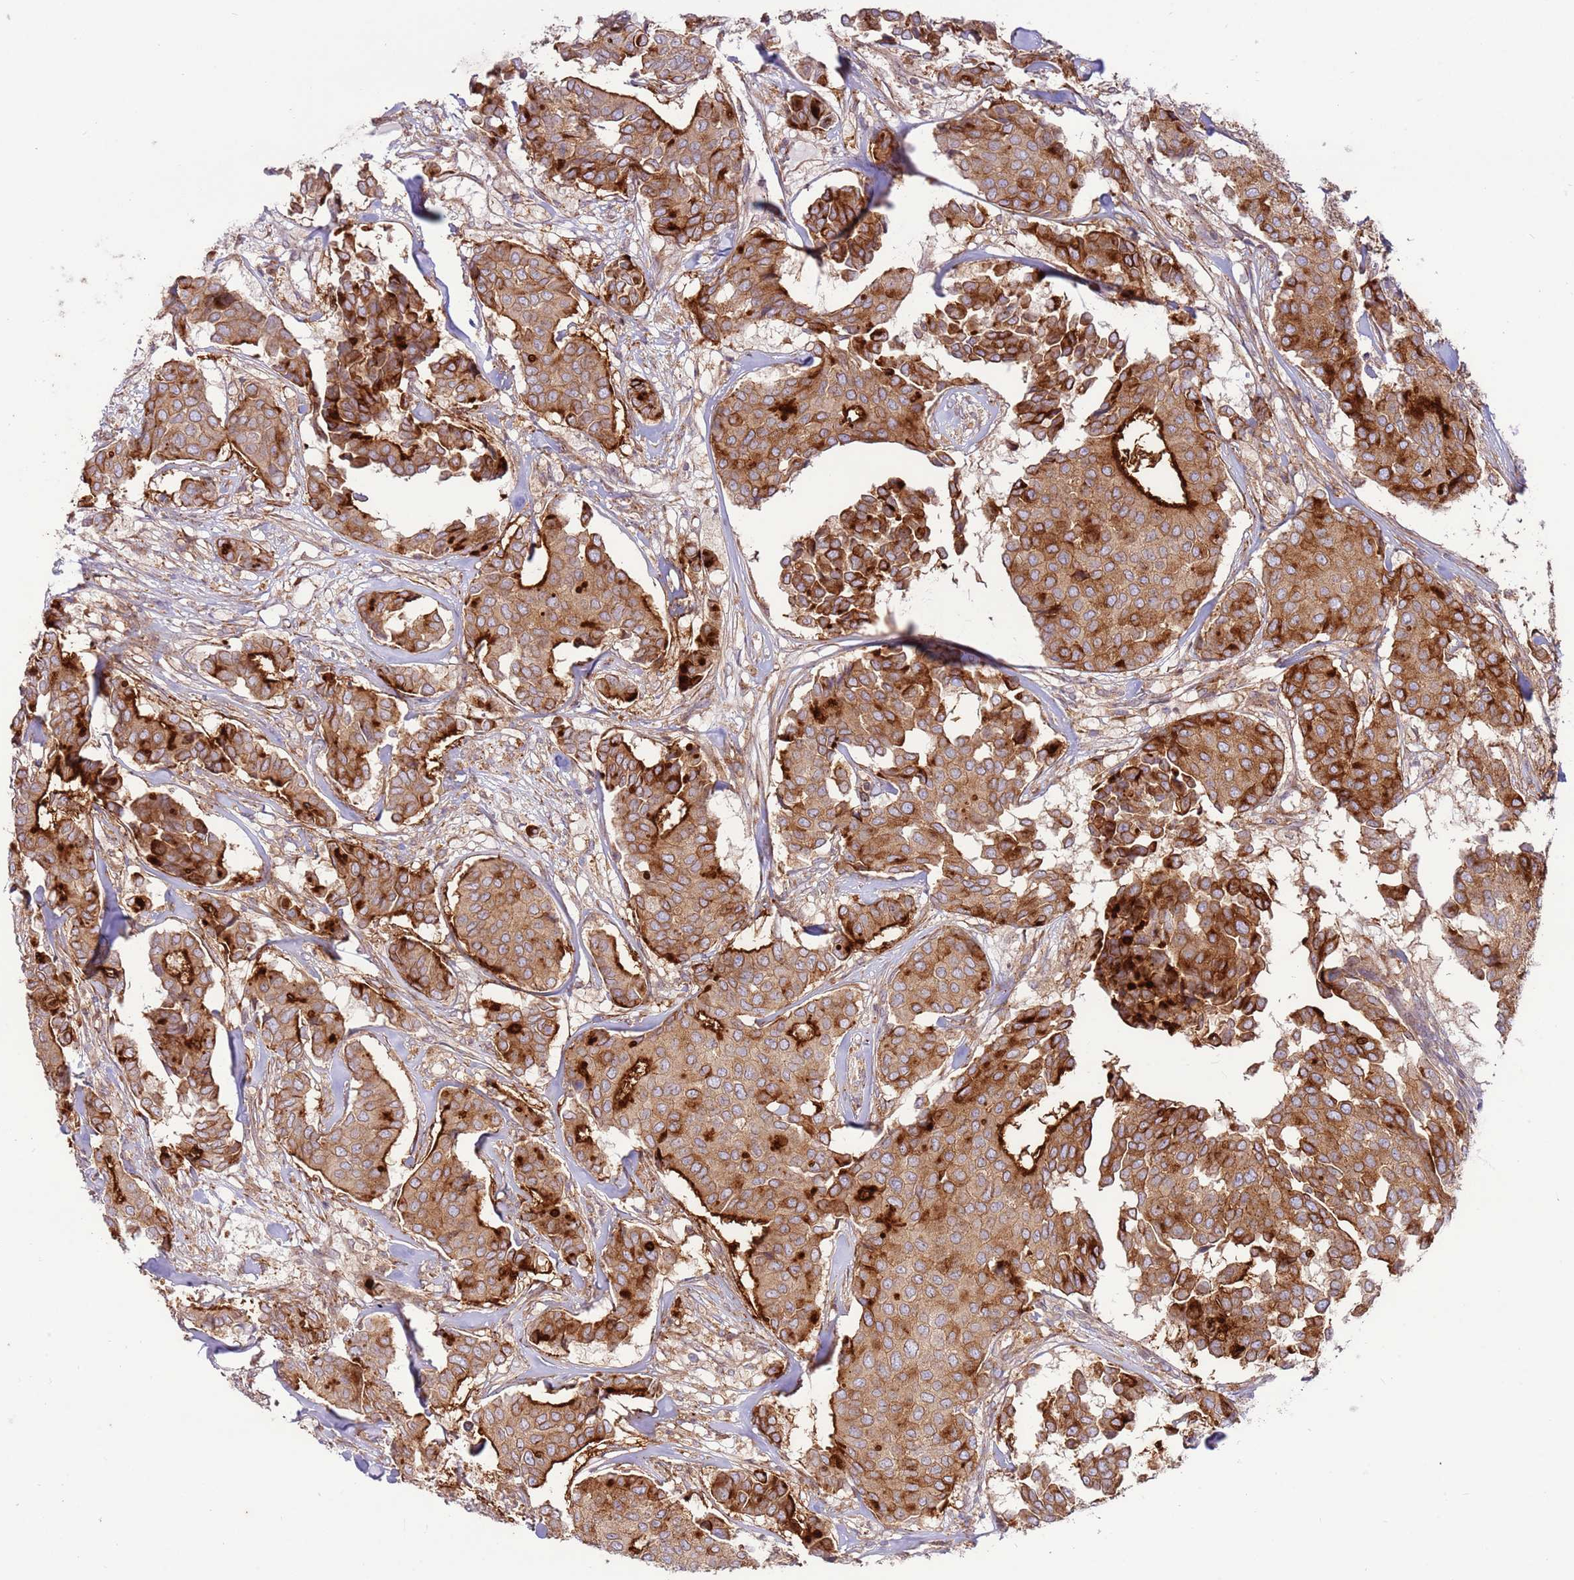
{"staining": {"intensity": "strong", "quantity": ">75%", "location": "cytoplasmic/membranous"}, "tissue": "breast cancer", "cell_type": "Tumor cells", "image_type": "cancer", "snomed": [{"axis": "morphology", "description": "Duct carcinoma"}, {"axis": "topography", "description": "Breast"}], "caption": "DAB immunohistochemical staining of infiltrating ductal carcinoma (breast) displays strong cytoplasmic/membranous protein staining in approximately >75% of tumor cells.", "gene": "DDX19B", "patient": {"sex": "female", "age": 75}}